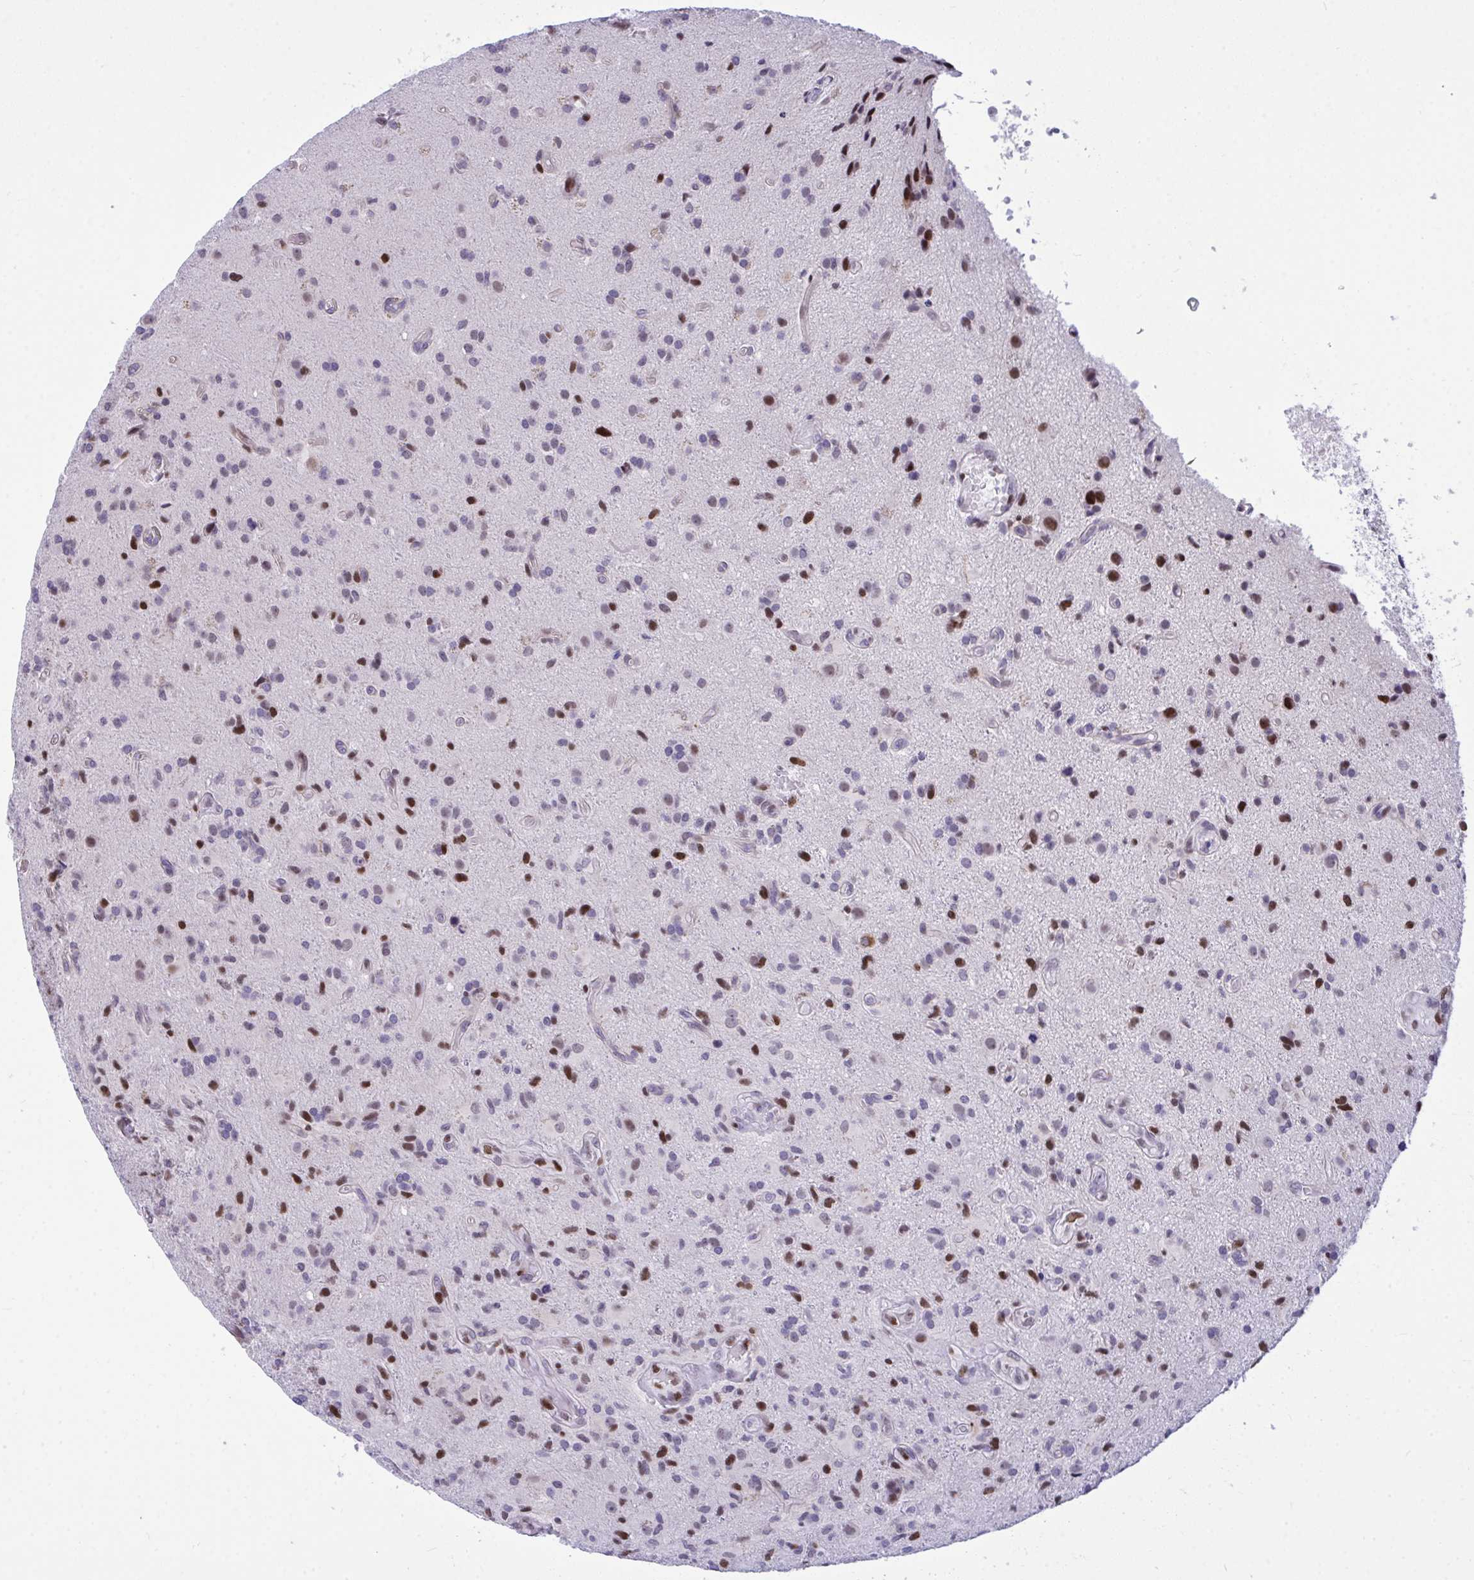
{"staining": {"intensity": "strong", "quantity": "25%-75%", "location": "nuclear"}, "tissue": "glioma", "cell_type": "Tumor cells", "image_type": "cancer", "snomed": [{"axis": "morphology", "description": "Glioma, malignant, High grade"}, {"axis": "topography", "description": "Brain"}], "caption": "A brown stain shows strong nuclear positivity of a protein in human glioma tumor cells. (IHC, brightfield microscopy, high magnification).", "gene": "C1QL2", "patient": {"sex": "male", "age": 55}}